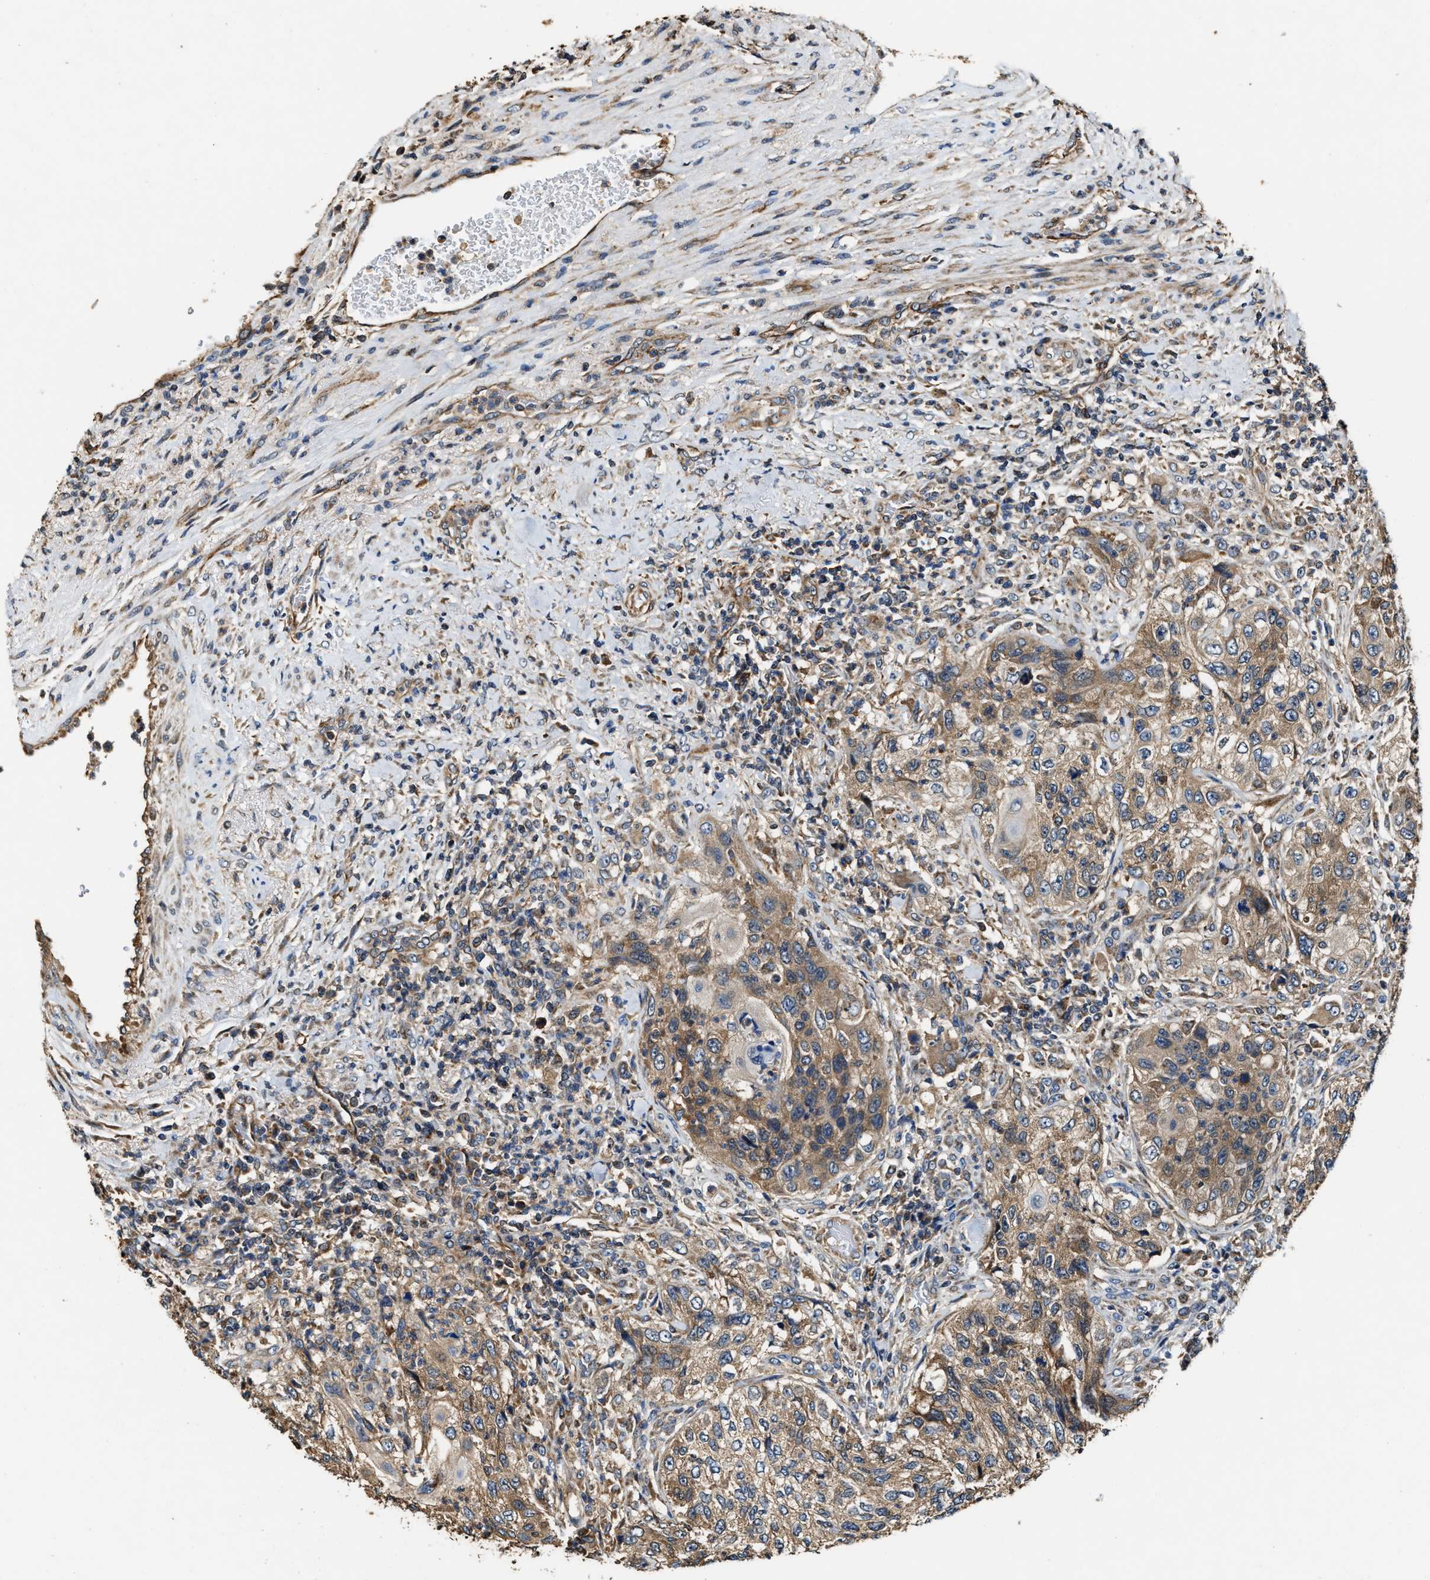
{"staining": {"intensity": "moderate", "quantity": ">75%", "location": "cytoplasmic/membranous"}, "tissue": "urothelial cancer", "cell_type": "Tumor cells", "image_type": "cancer", "snomed": [{"axis": "morphology", "description": "Urothelial carcinoma, High grade"}, {"axis": "topography", "description": "Urinary bladder"}], "caption": "This is a histology image of immunohistochemistry staining of urothelial cancer, which shows moderate expression in the cytoplasmic/membranous of tumor cells.", "gene": "GFRA3", "patient": {"sex": "female", "age": 60}}